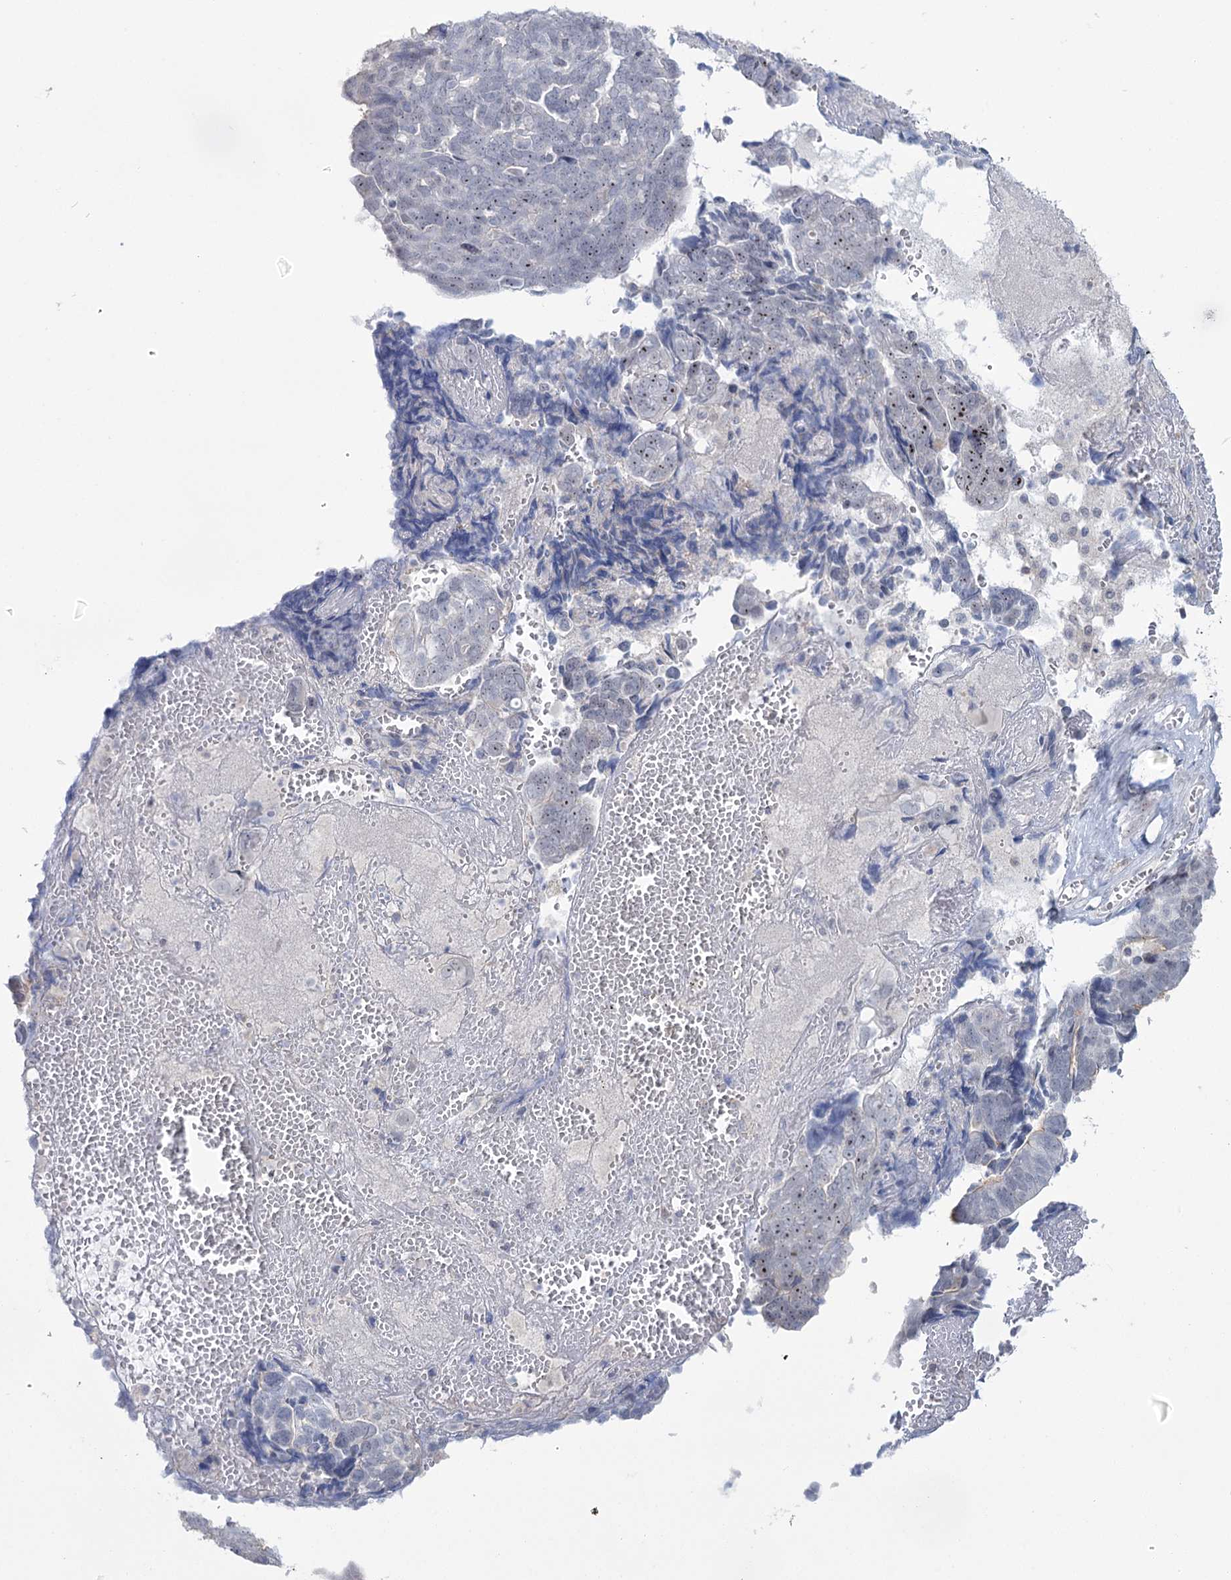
{"staining": {"intensity": "moderate", "quantity": ">75%", "location": "nuclear"}, "tissue": "ovarian cancer", "cell_type": "Tumor cells", "image_type": "cancer", "snomed": [{"axis": "morphology", "description": "Cystadenocarcinoma, serous, NOS"}, {"axis": "topography", "description": "Ovary"}], "caption": "Immunohistochemistry photomicrograph of neoplastic tissue: serous cystadenocarcinoma (ovarian) stained using immunohistochemistry (IHC) displays medium levels of moderate protein expression localized specifically in the nuclear of tumor cells, appearing as a nuclear brown color.", "gene": "STEEP1", "patient": {"sex": "female", "age": 79}}